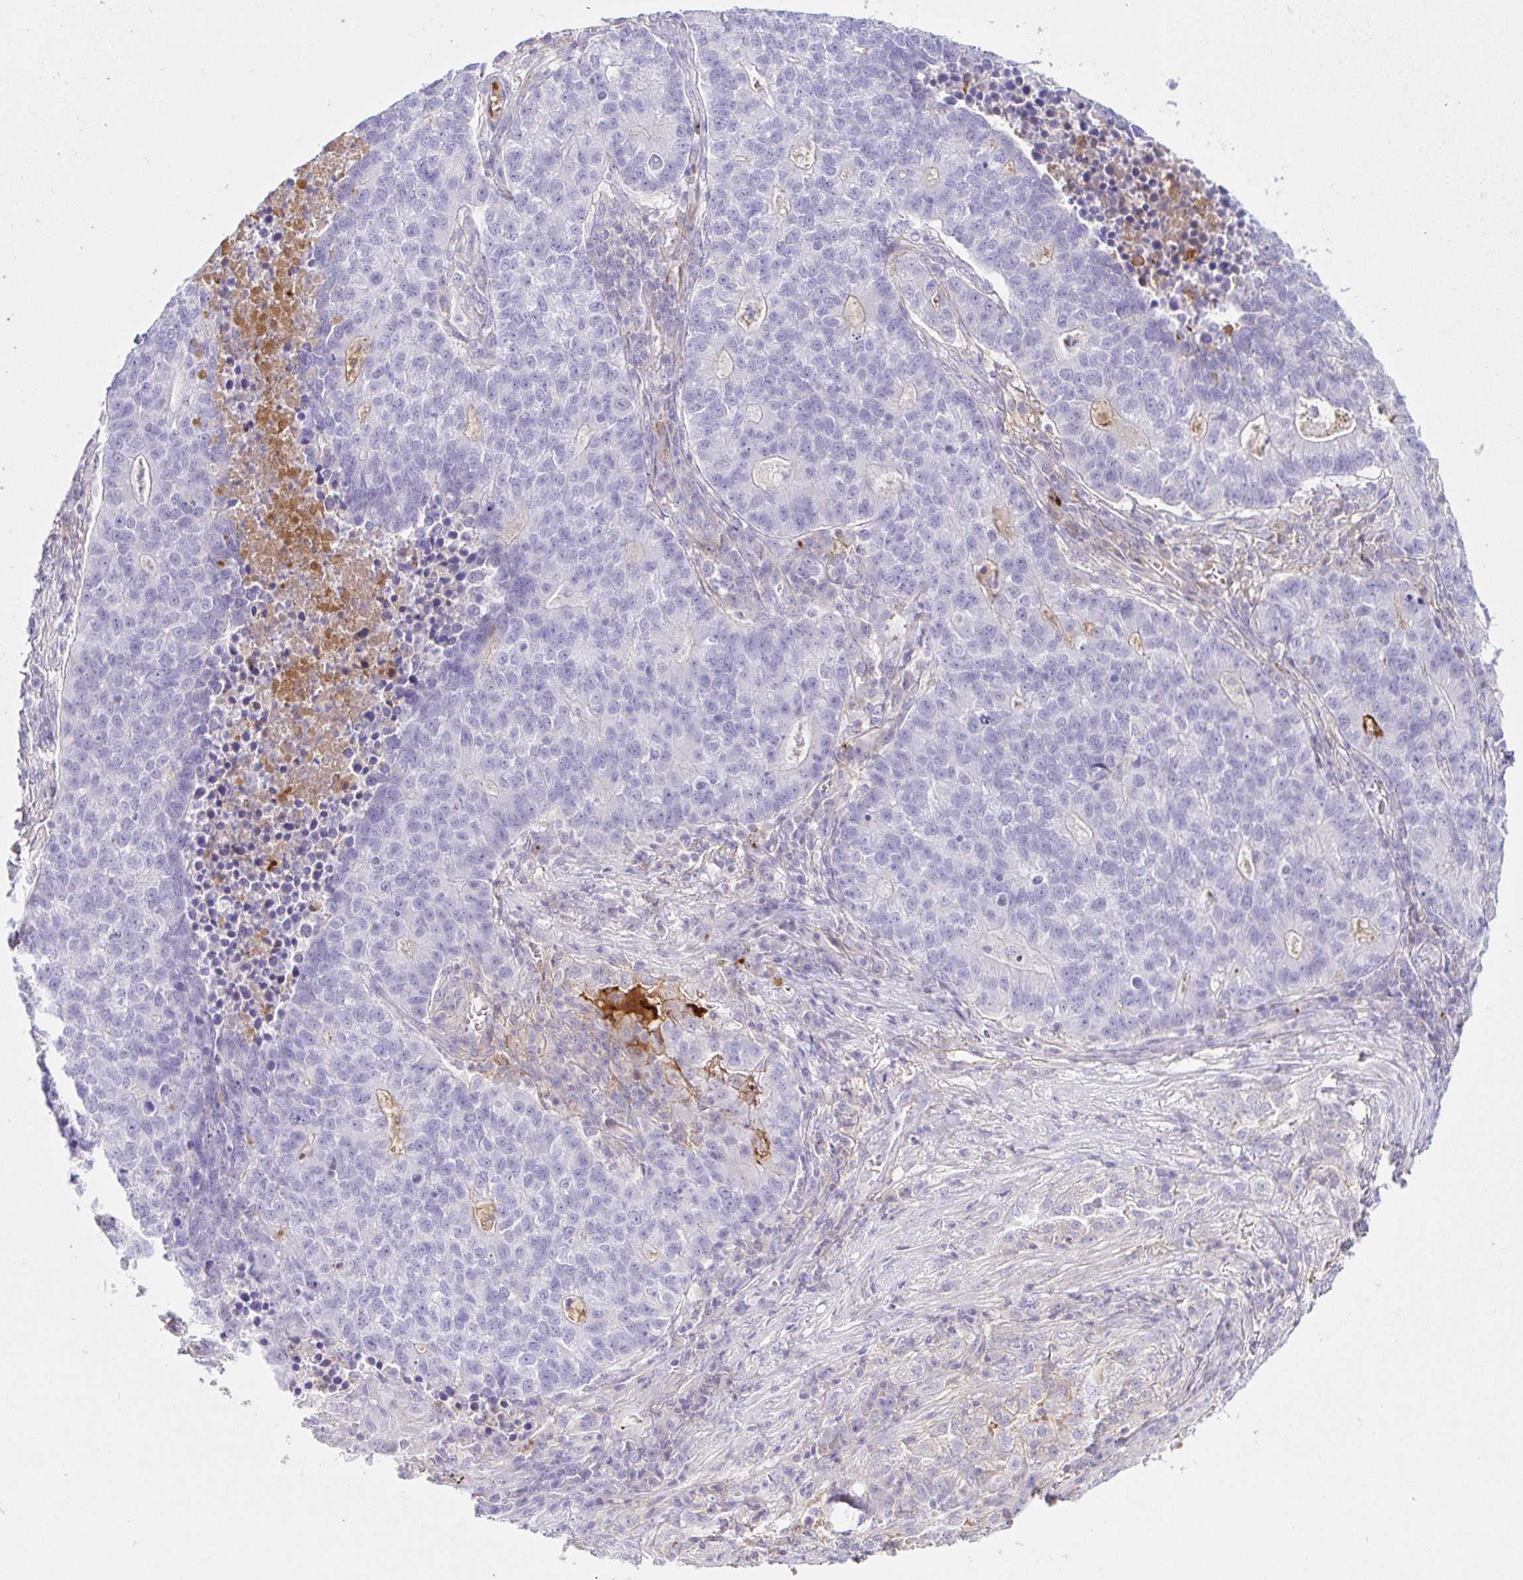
{"staining": {"intensity": "negative", "quantity": "none", "location": "none"}, "tissue": "lung cancer", "cell_type": "Tumor cells", "image_type": "cancer", "snomed": [{"axis": "morphology", "description": "Adenocarcinoma, NOS"}, {"axis": "topography", "description": "Lung"}], "caption": "Tumor cells show no significant expression in adenocarcinoma (lung).", "gene": "SAA4", "patient": {"sex": "male", "age": 57}}